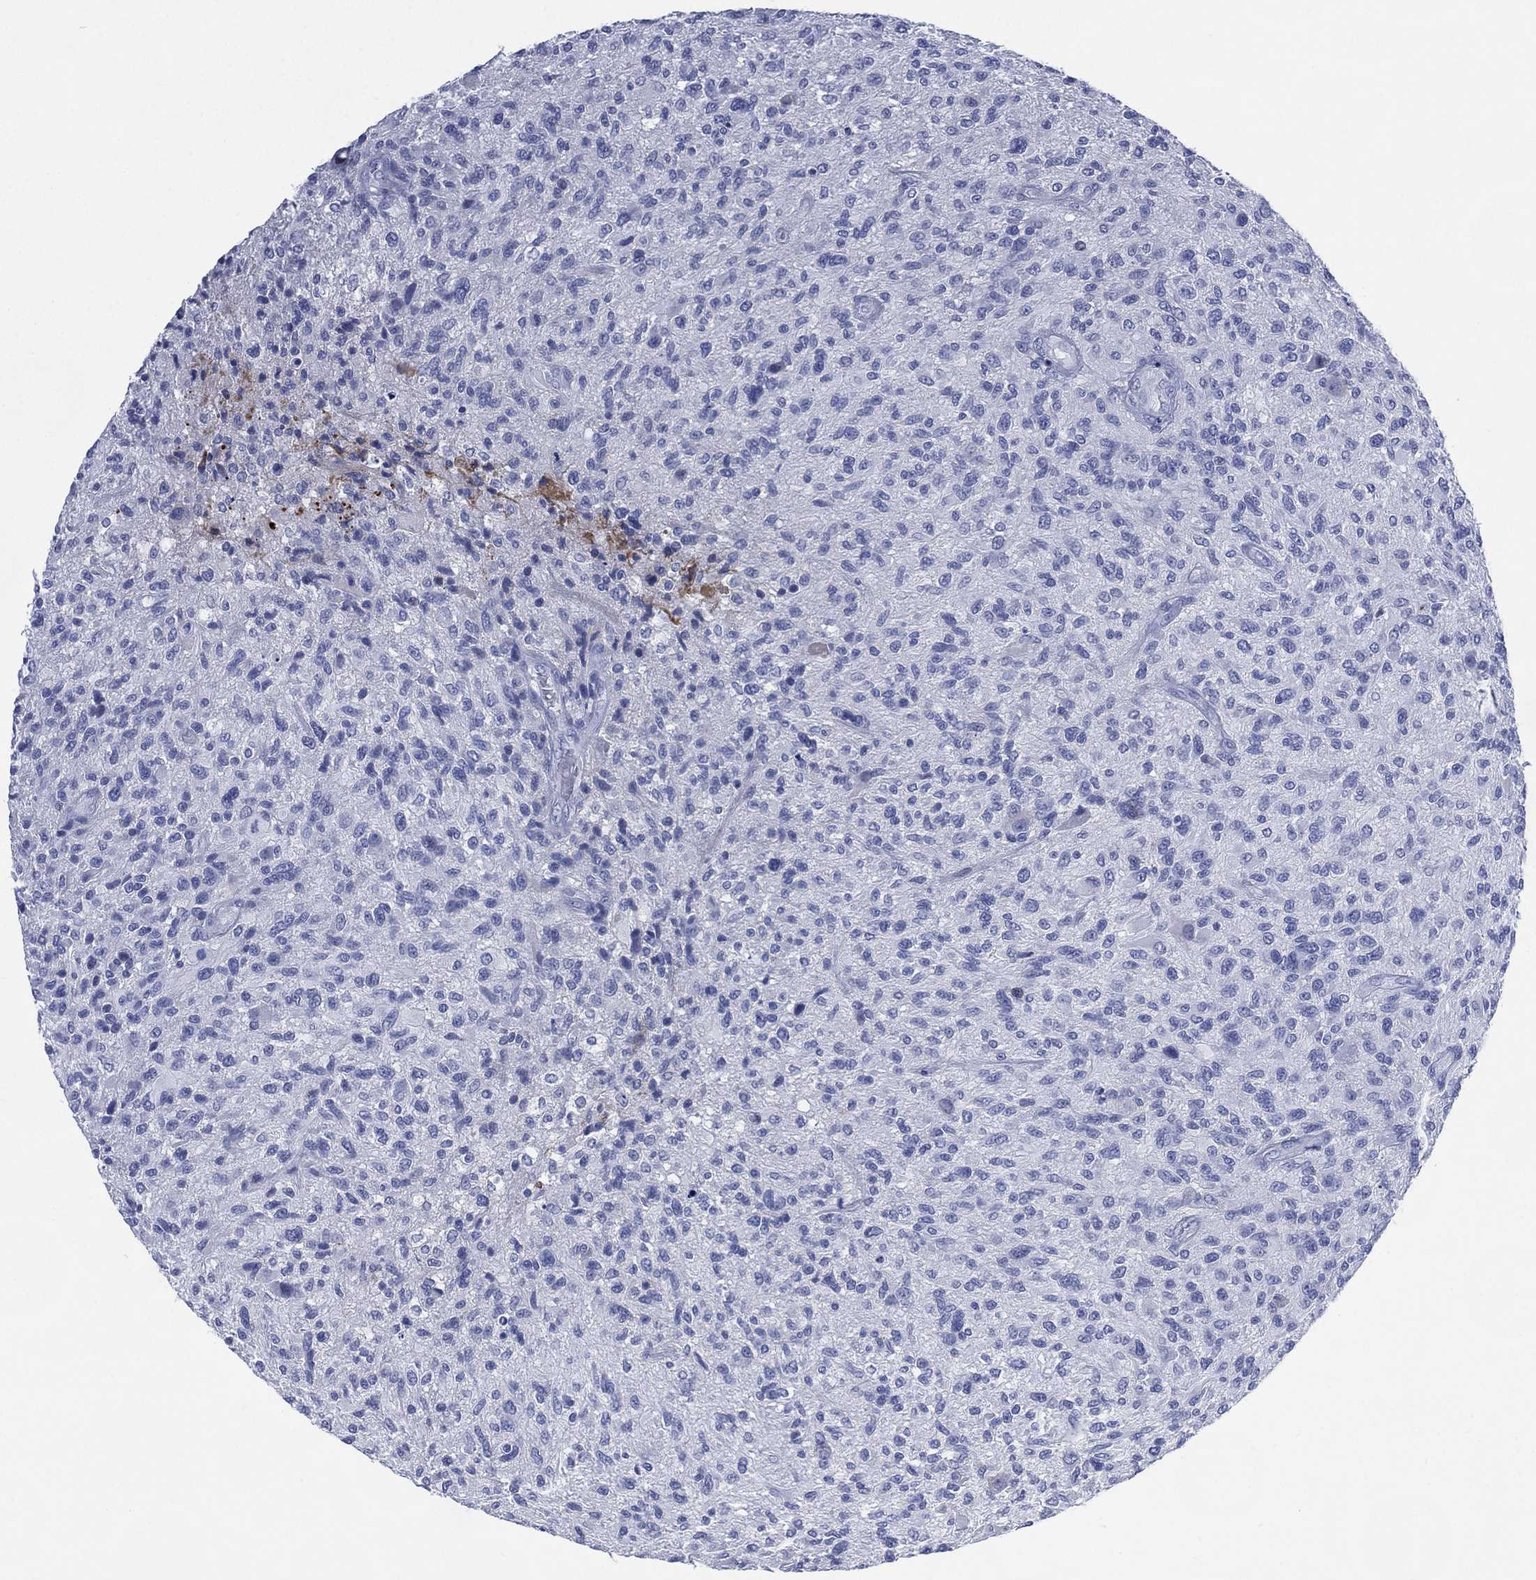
{"staining": {"intensity": "negative", "quantity": "none", "location": "none"}, "tissue": "glioma", "cell_type": "Tumor cells", "image_type": "cancer", "snomed": [{"axis": "morphology", "description": "Glioma, malignant, High grade"}, {"axis": "topography", "description": "Brain"}], "caption": "Tumor cells are negative for protein expression in human malignant high-grade glioma.", "gene": "TMEM247", "patient": {"sex": "male", "age": 47}}